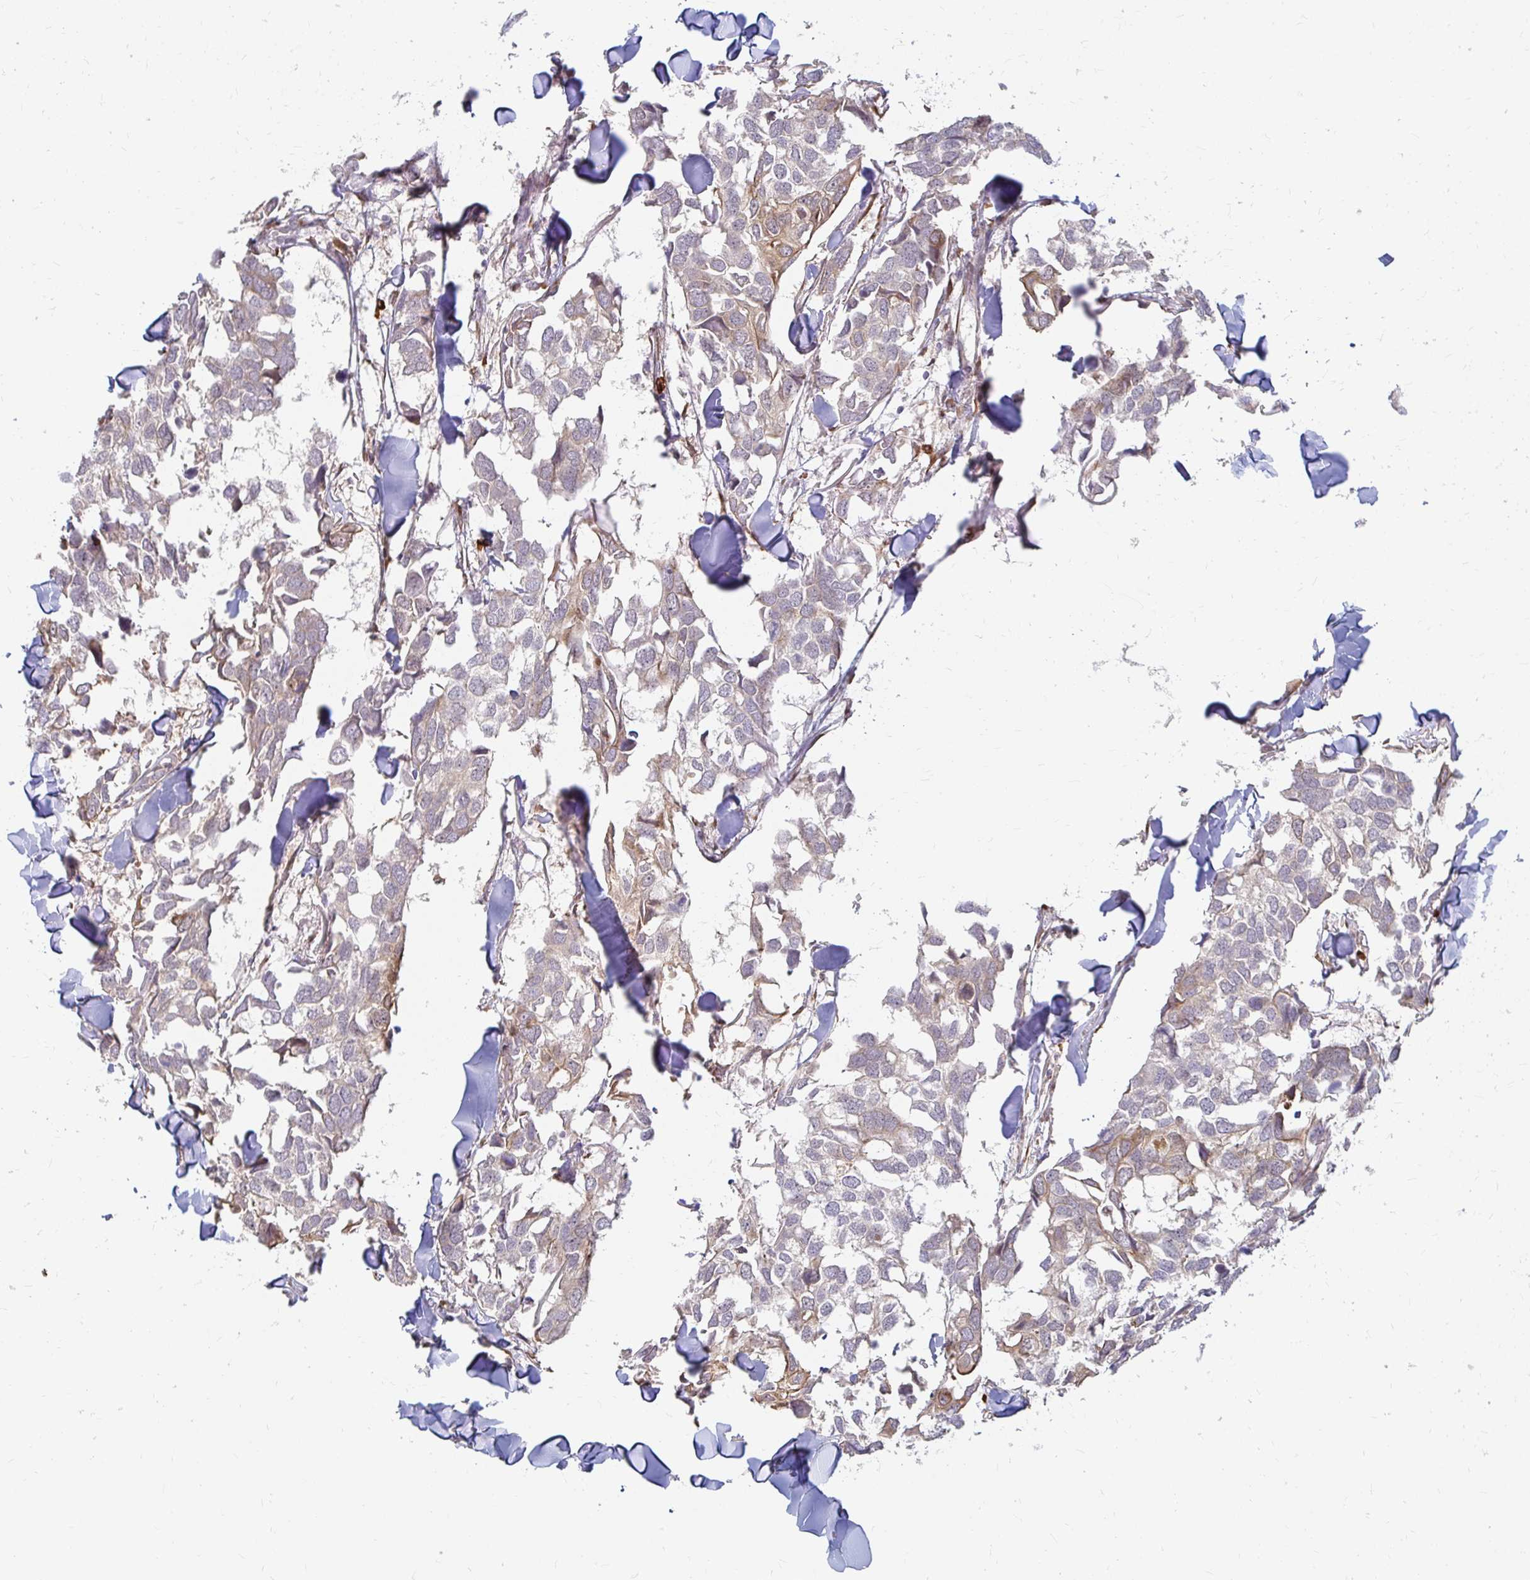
{"staining": {"intensity": "weak", "quantity": "<25%", "location": "cytoplasmic/membranous"}, "tissue": "breast cancer", "cell_type": "Tumor cells", "image_type": "cancer", "snomed": [{"axis": "morphology", "description": "Duct carcinoma"}, {"axis": "topography", "description": "Breast"}], "caption": "A photomicrograph of breast cancer stained for a protein reveals no brown staining in tumor cells.", "gene": "CAST", "patient": {"sex": "female", "age": 83}}